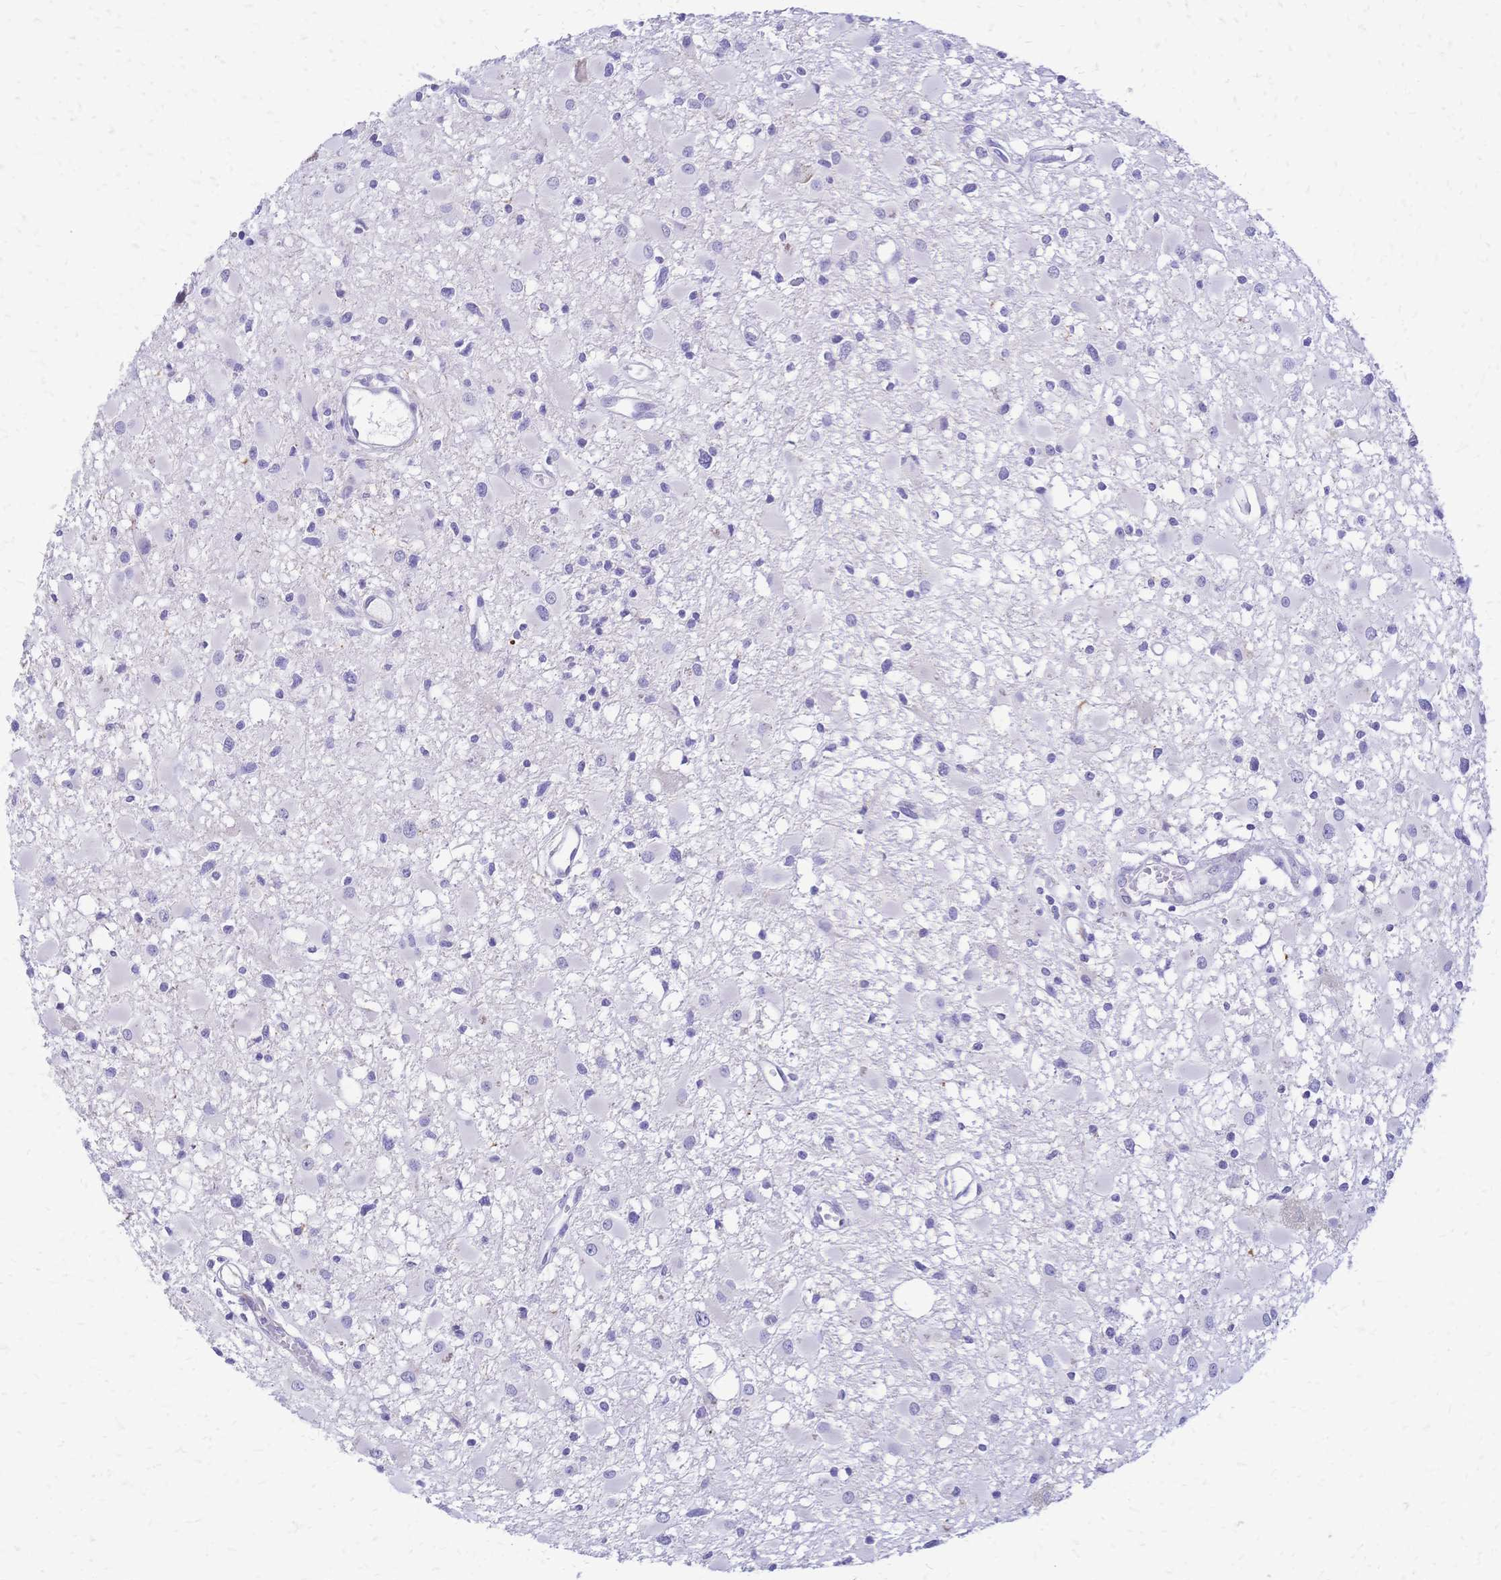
{"staining": {"intensity": "negative", "quantity": "none", "location": "none"}, "tissue": "glioma", "cell_type": "Tumor cells", "image_type": "cancer", "snomed": [{"axis": "morphology", "description": "Glioma, malignant, High grade"}, {"axis": "topography", "description": "Brain"}], "caption": "Immunohistochemical staining of glioma demonstrates no significant positivity in tumor cells.", "gene": "GRB7", "patient": {"sex": "male", "age": 54}}